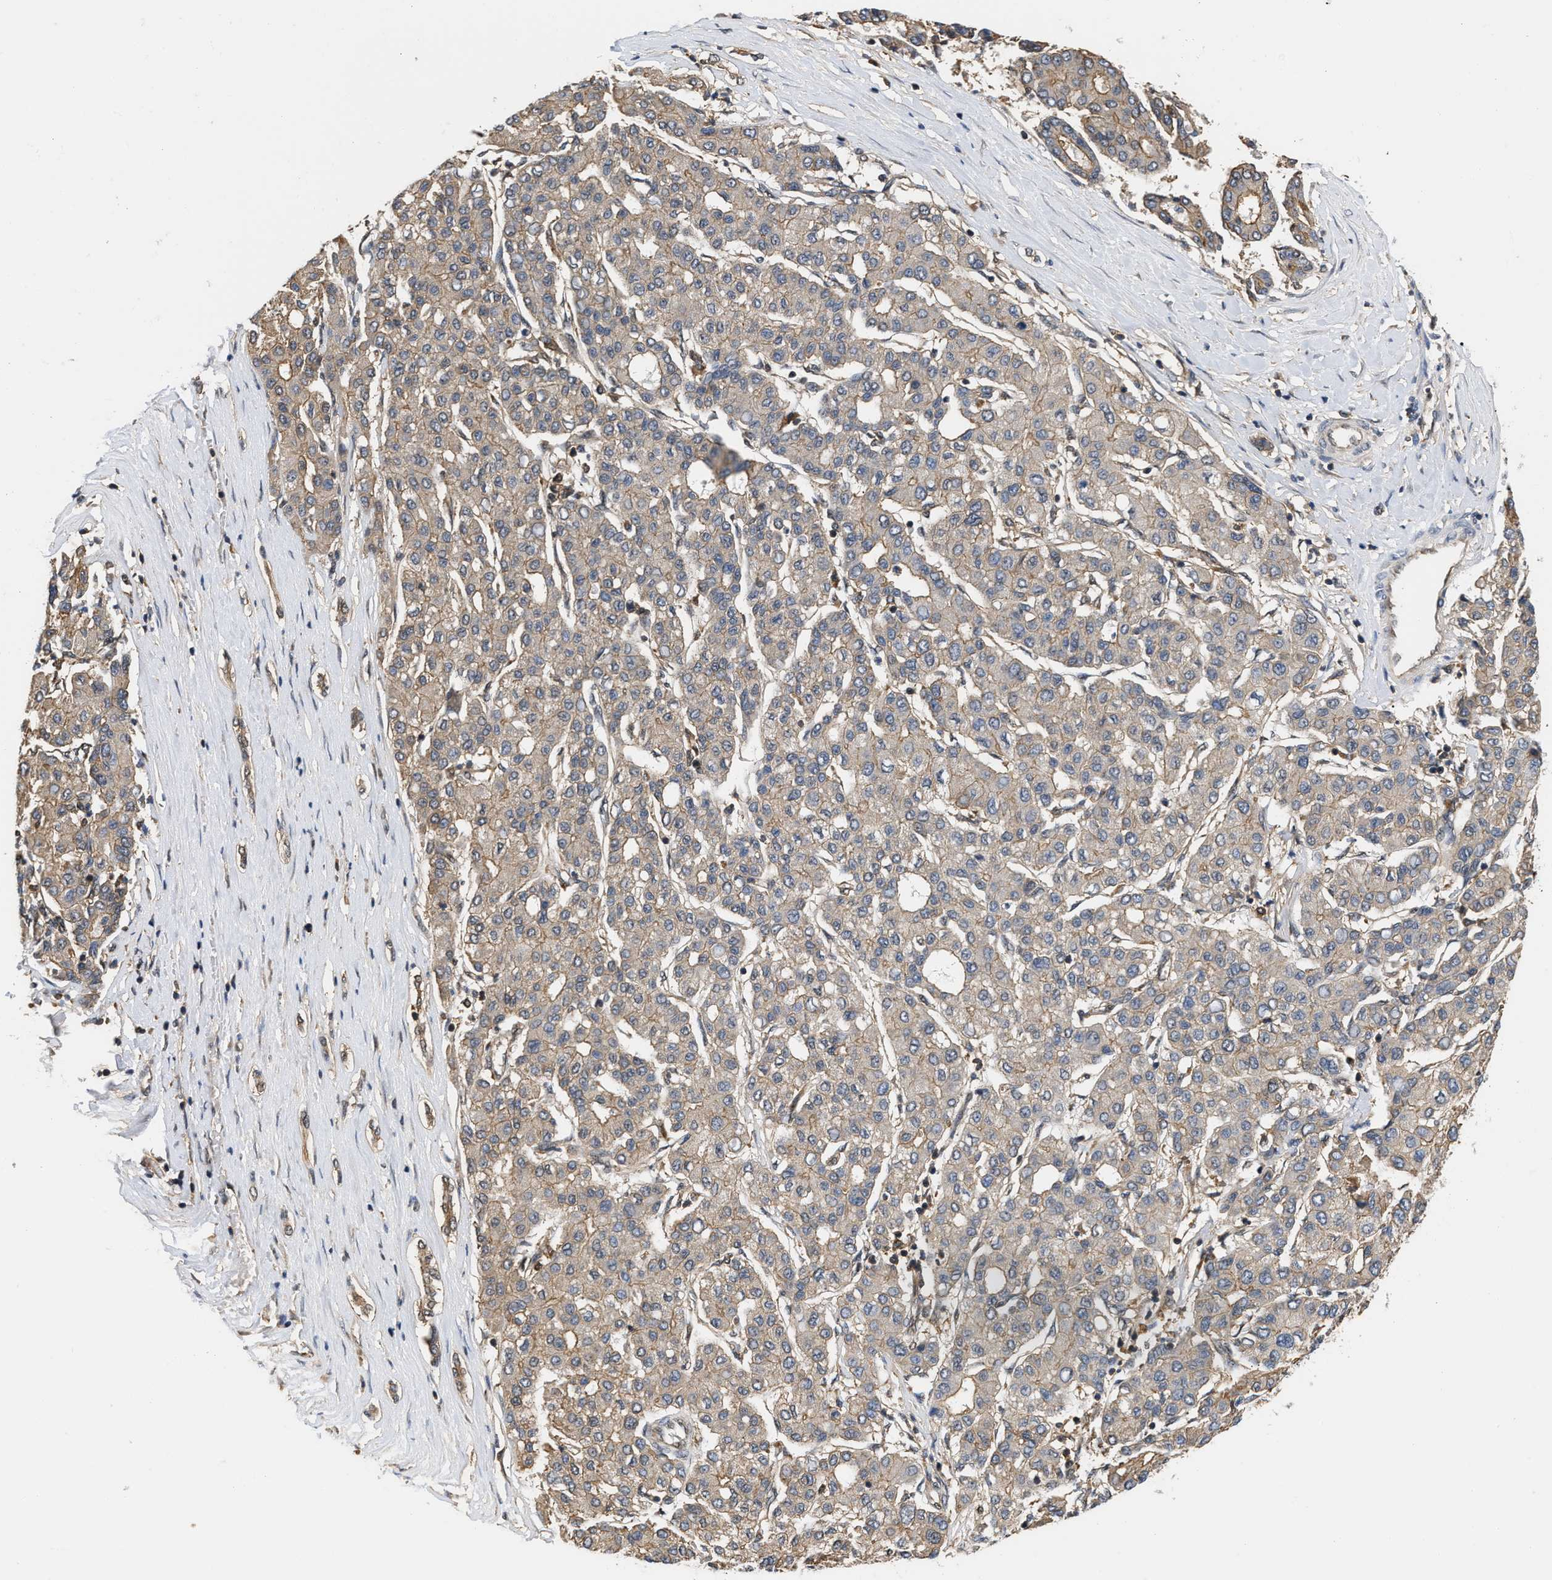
{"staining": {"intensity": "weak", "quantity": "<25%", "location": "cytoplasmic/membranous"}, "tissue": "liver cancer", "cell_type": "Tumor cells", "image_type": "cancer", "snomed": [{"axis": "morphology", "description": "Carcinoma, Hepatocellular, NOS"}, {"axis": "topography", "description": "Liver"}], "caption": "Immunohistochemistry (IHC) photomicrograph of neoplastic tissue: liver cancer (hepatocellular carcinoma) stained with DAB (3,3'-diaminobenzidine) displays no significant protein positivity in tumor cells.", "gene": "SCAI", "patient": {"sex": "male", "age": 65}}